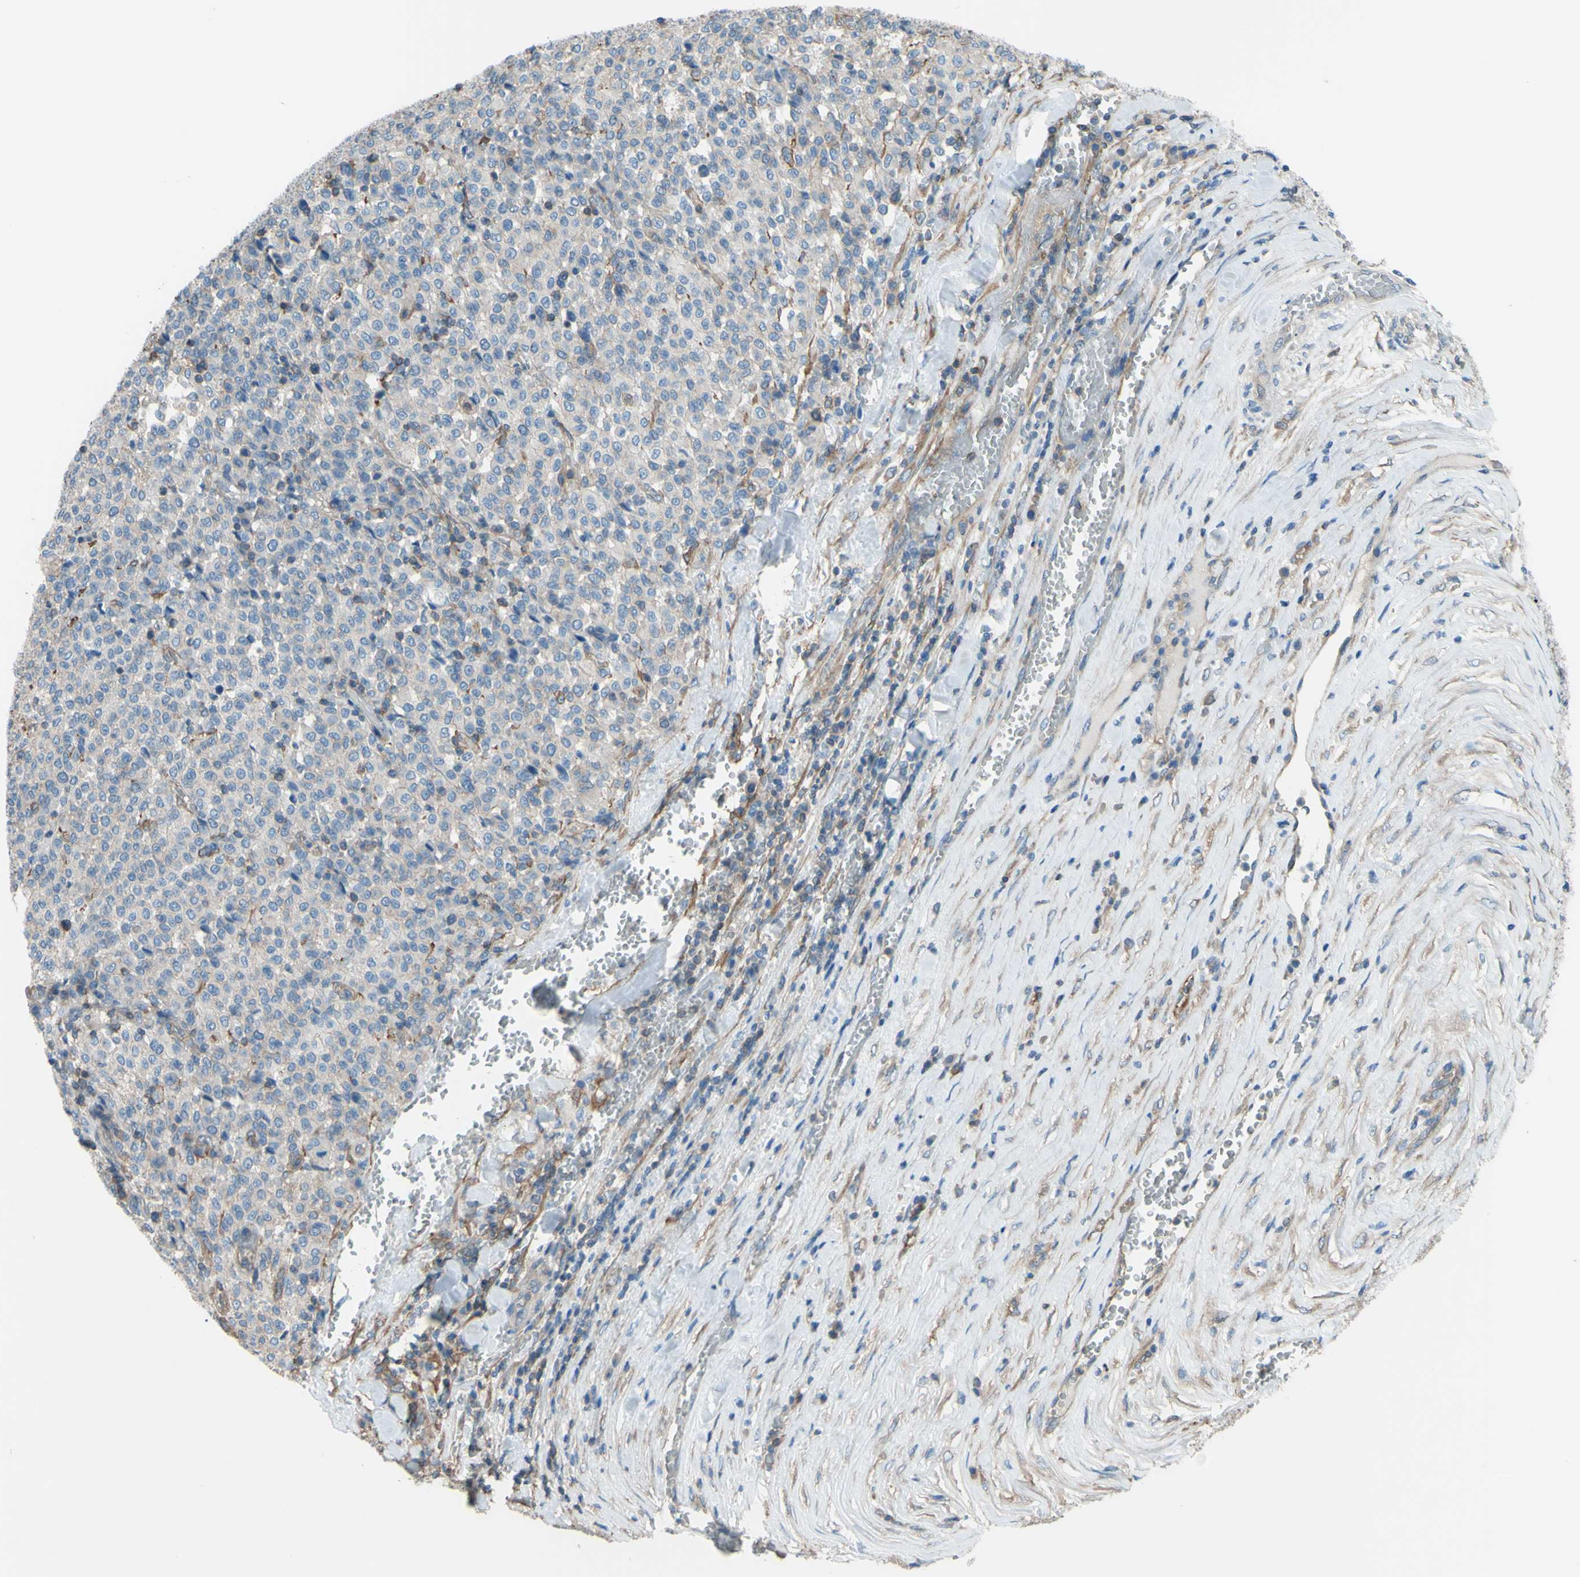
{"staining": {"intensity": "negative", "quantity": "none", "location": "none"}, "tissue": "melanoma", "cell_type": "Tumor cells", "image_type": "cancer", "snomed": [{"axis": "morphology", "description": "Malignant melanoma, Metastatic site"}, {"axis": "topography", "description": "Pancreas"}], "caption": "Protein analysis of malignant melanoma (metastatic site) reveals no significant staining in tumor cells.", "gene": "ADD1", "patient": {"sex": "female", "age": 30}}